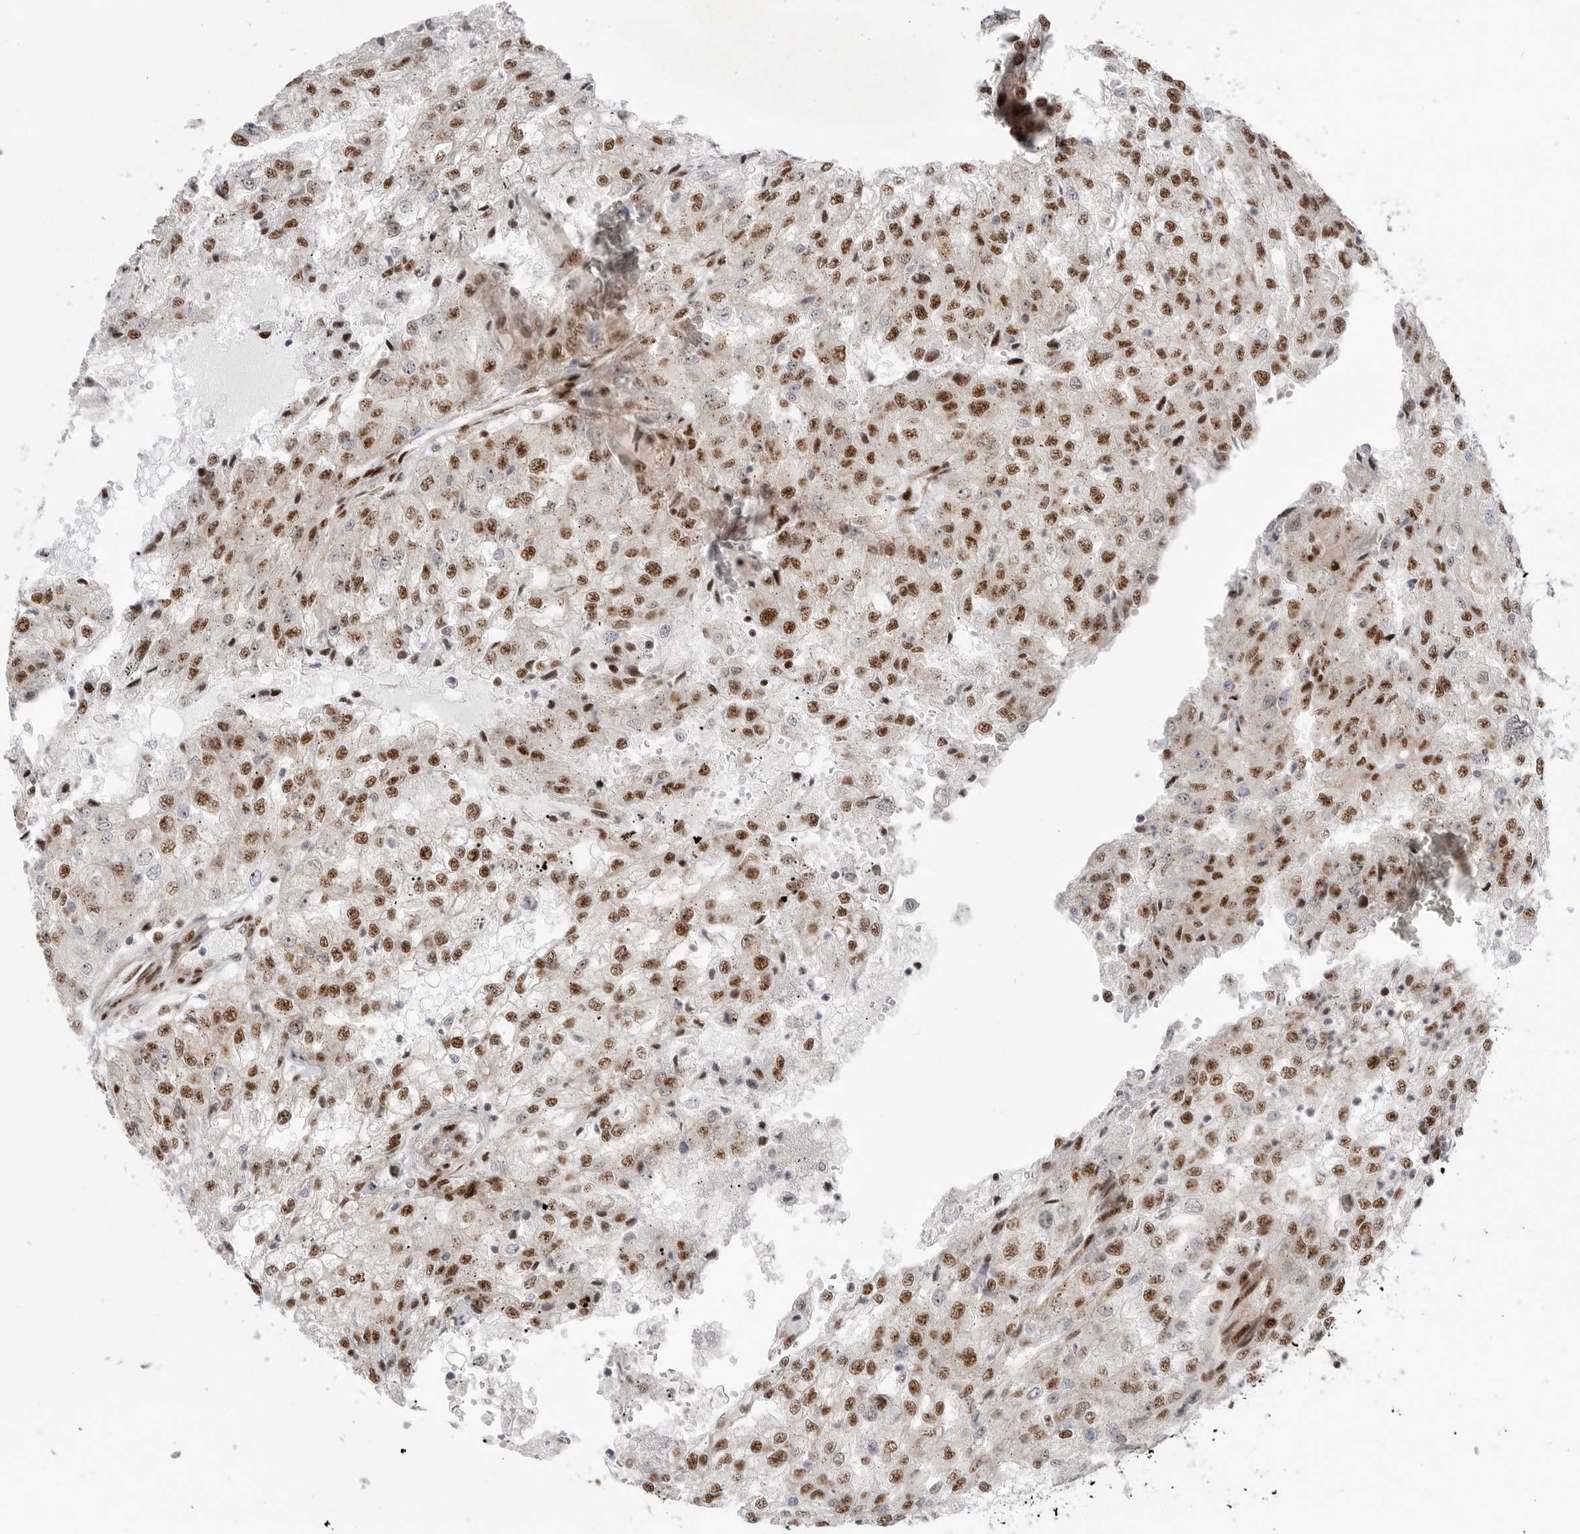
{"staining": {"intensity": "strong", "quantity": "25%-75%", "location": "nuclear"}, "tissue": "renal cancer", "cell_type": "Tumor cells", "image_type": "cancer", "snomed": [{"axis": "morphology", "description": "Adenocarcinoma, NOS"}, {"axis": "topography", "description": "Kidney"}], "caption": "Strong nuclear expression for a protein is appreciated in about 25%-75% of tumor cells of adenocarcinoma (renal) using IHC.", "gene": "GPATCH2", "patient": {"sex": "female", "age": 54}}